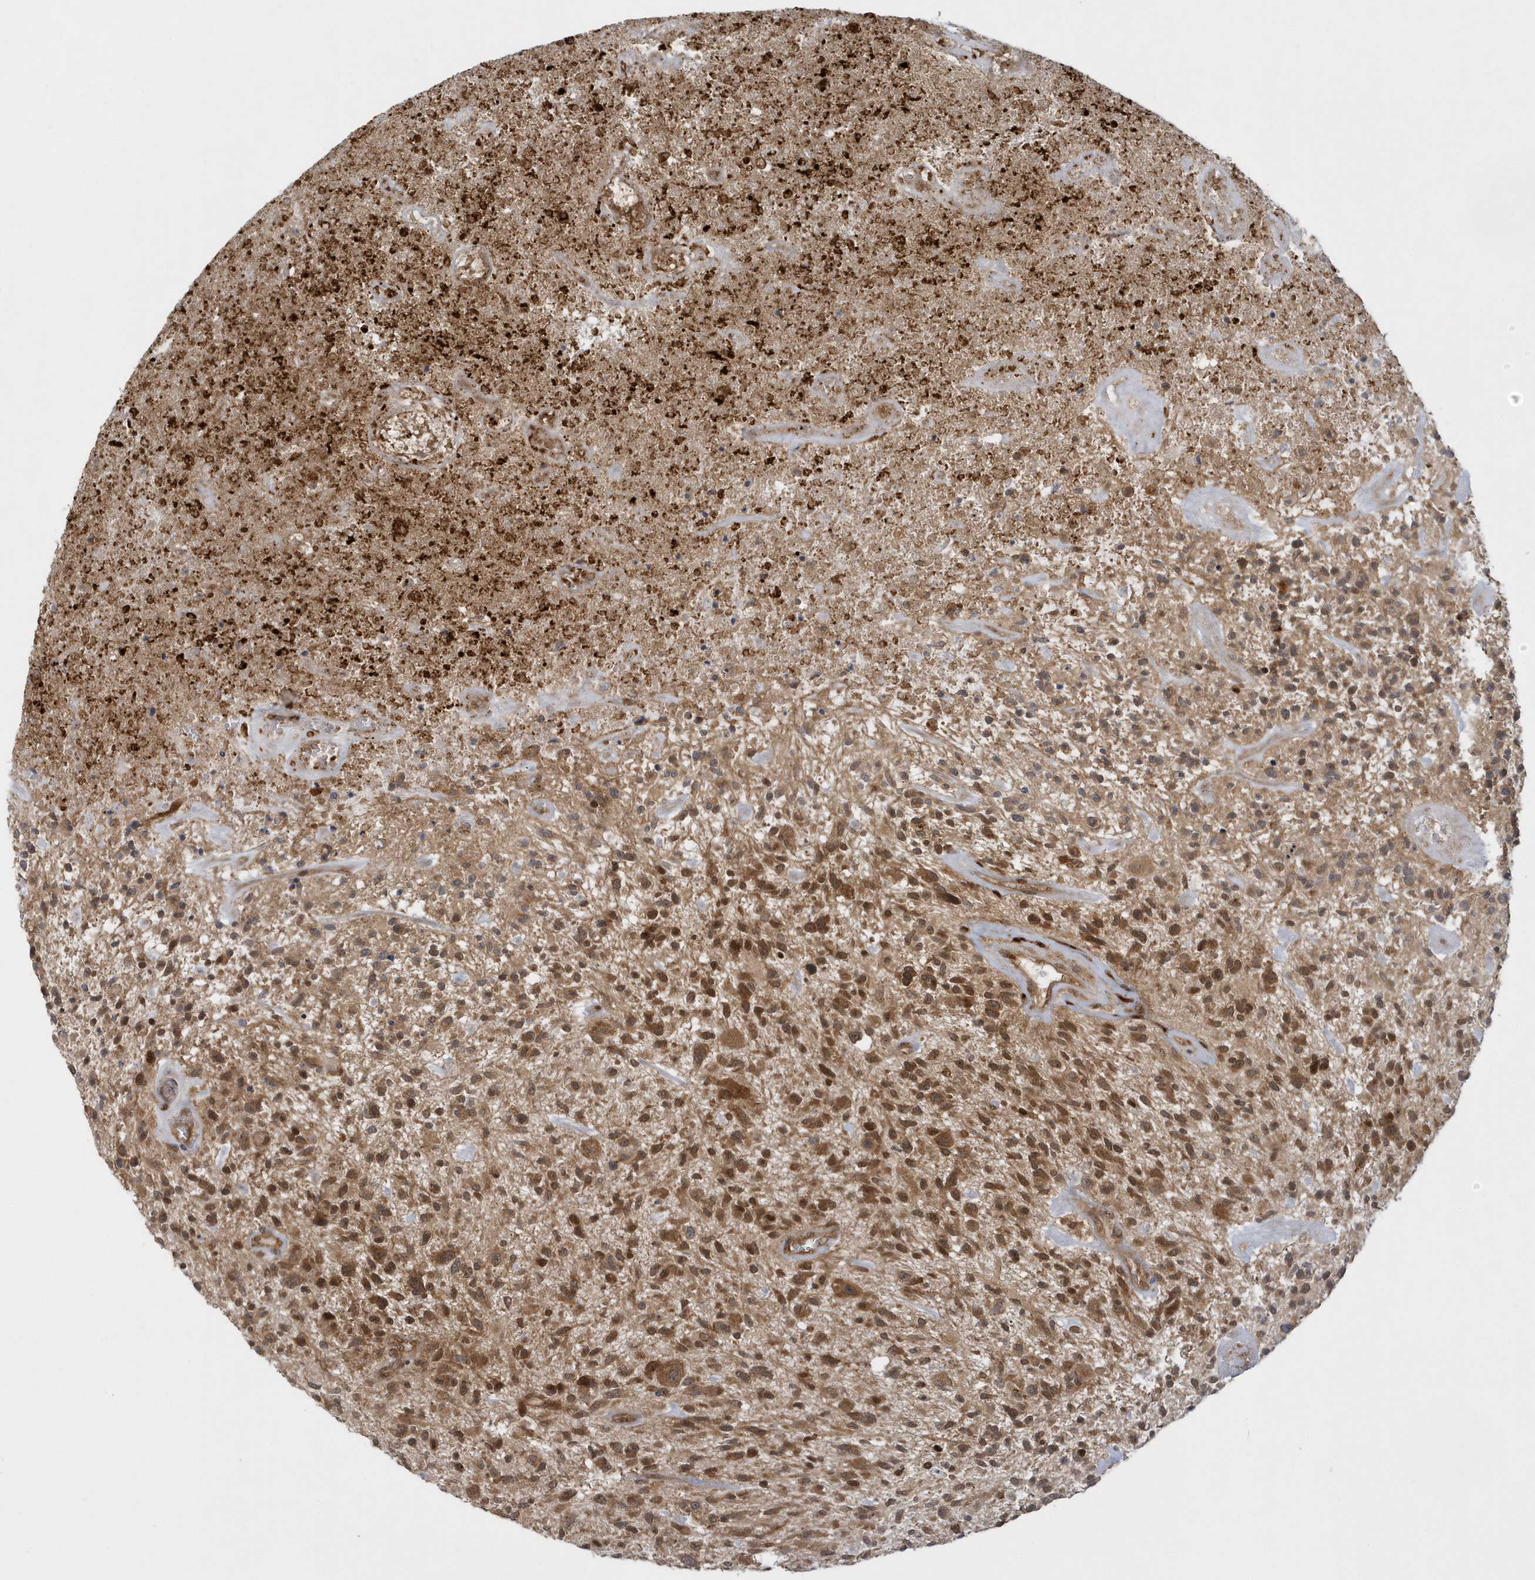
{"staining": {"intensity": "strong", "quantity": ">75%", "location": "cytoplasmic/membranous"}, "tissue": "glioma", "cell_type": "Tumor cells", "image_type": "cancer", "snomed": [{"axis": "morphology", "description": "Glioma, malignant, High grade"}, {"axis": "topography", "description": "Brain"}], "caption": "Immunohistochemistry histopathology image of neoplastic tissue: malignant high-grade glioma stained using immunohistochemistry (IHC) exhibits high levels of strong protein expression localized specifically in the cytoplasmic/membranous of tumor cells, appearing as a cytoplasmic/membranous brown color.", "gene": "ATG4A", "patient": {"sex": "male", "age": 47}}